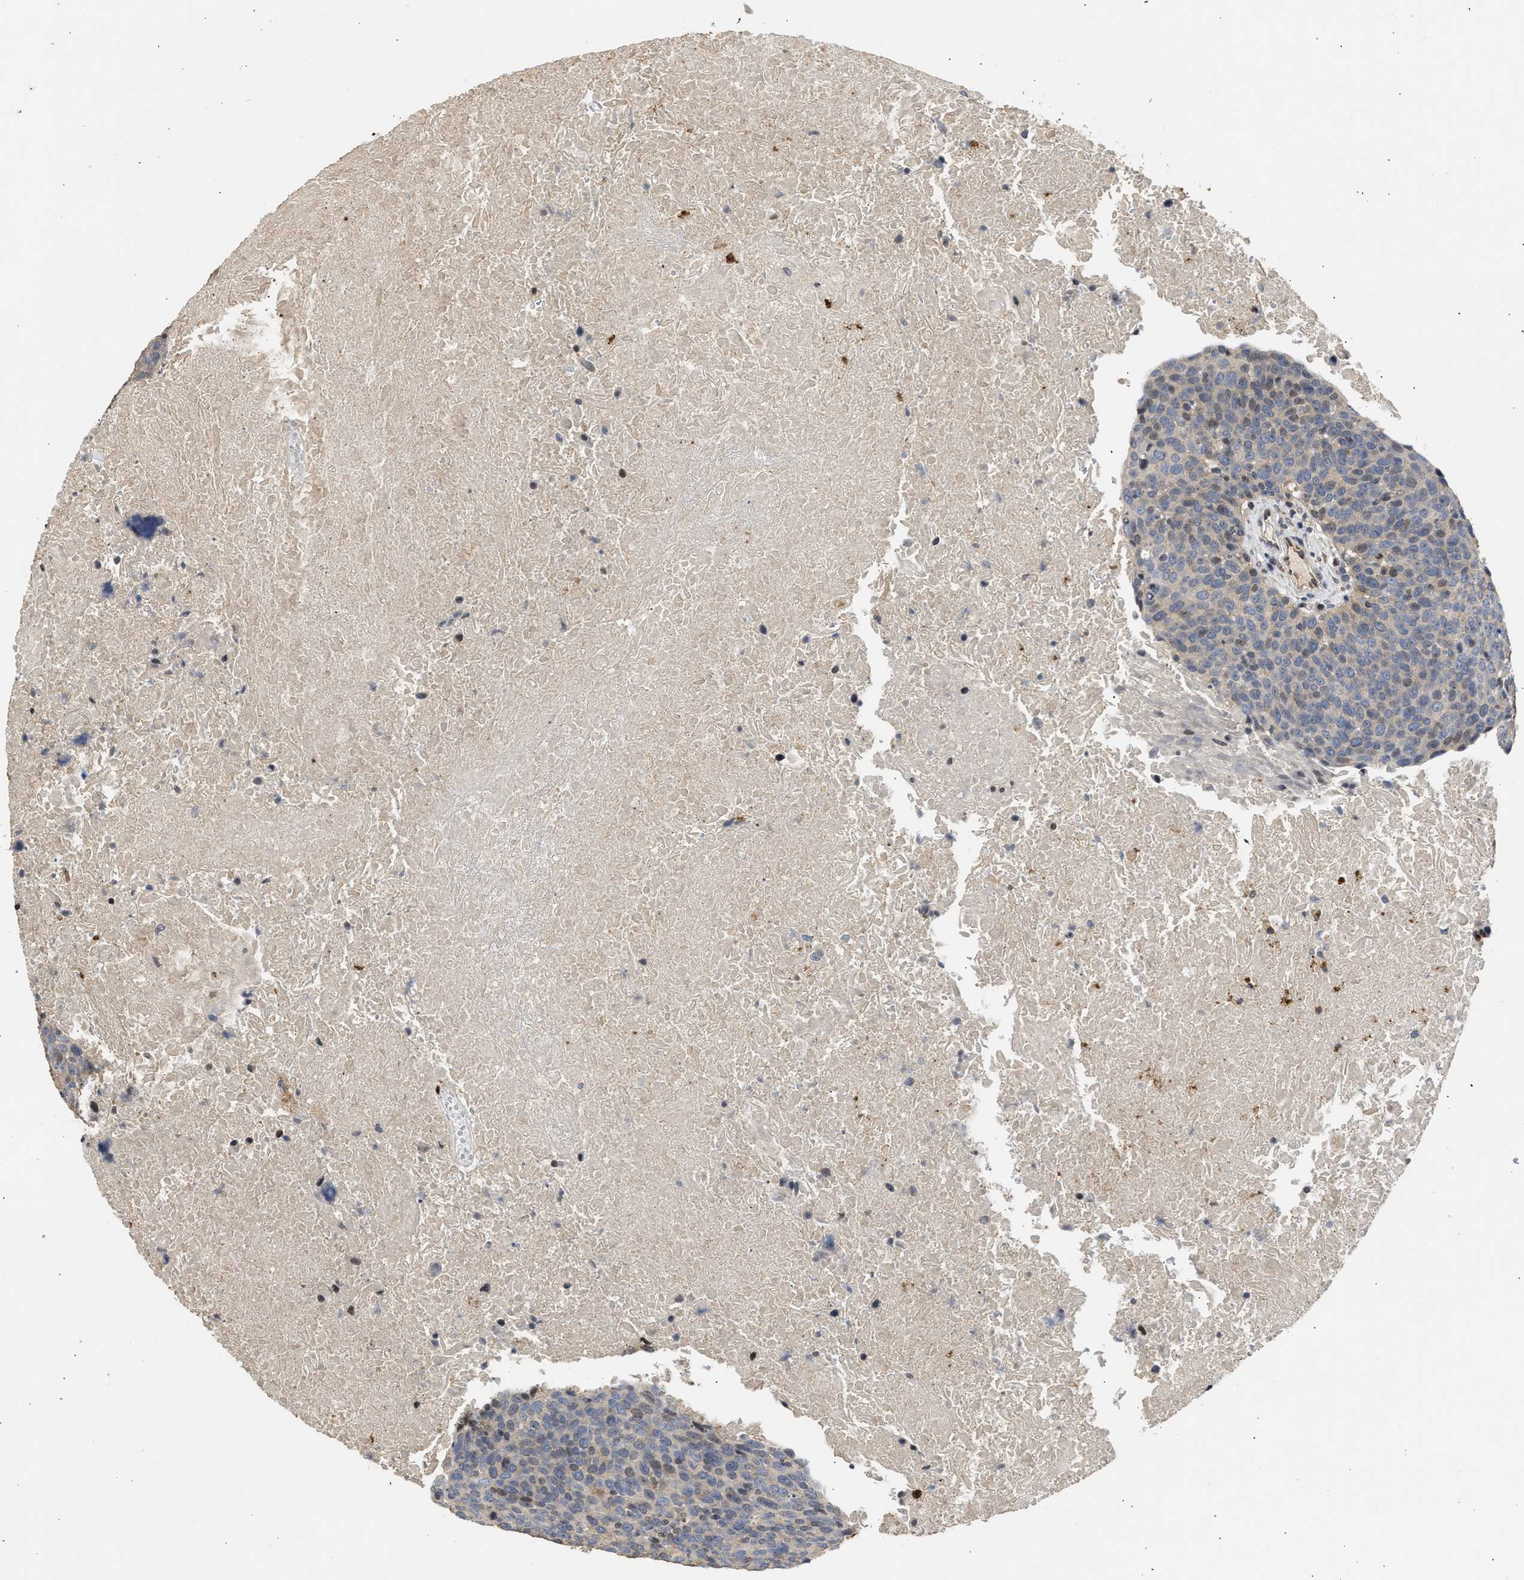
{"staining": {"intensity": "weak", "quantity": "25%-75%", "location": "nuclear"}, "tissue": "head and neck cancer", "cell_type": "Tumor cells", "image_type": "cancer", "snomed": [{"axis": "morphology", "description": "Squamous cell carcinoma, NOS"}, {"axis": "morphology", "description": "Squamous cell carcinoma, metastatic, NOS"}, {"axis": "topography", "description": "Lymph node"}, {"axis": "topography", "description": "Head-Neck"}], "caption": "Head and neck metastatic squamous cell carcinoma stained for a protein (brown) shows weak nuclear positive expression in about 25%-75% of tumor cells.", "gene": "ENSG00000142539", "patient": {"sex": "male", "age": 62}}